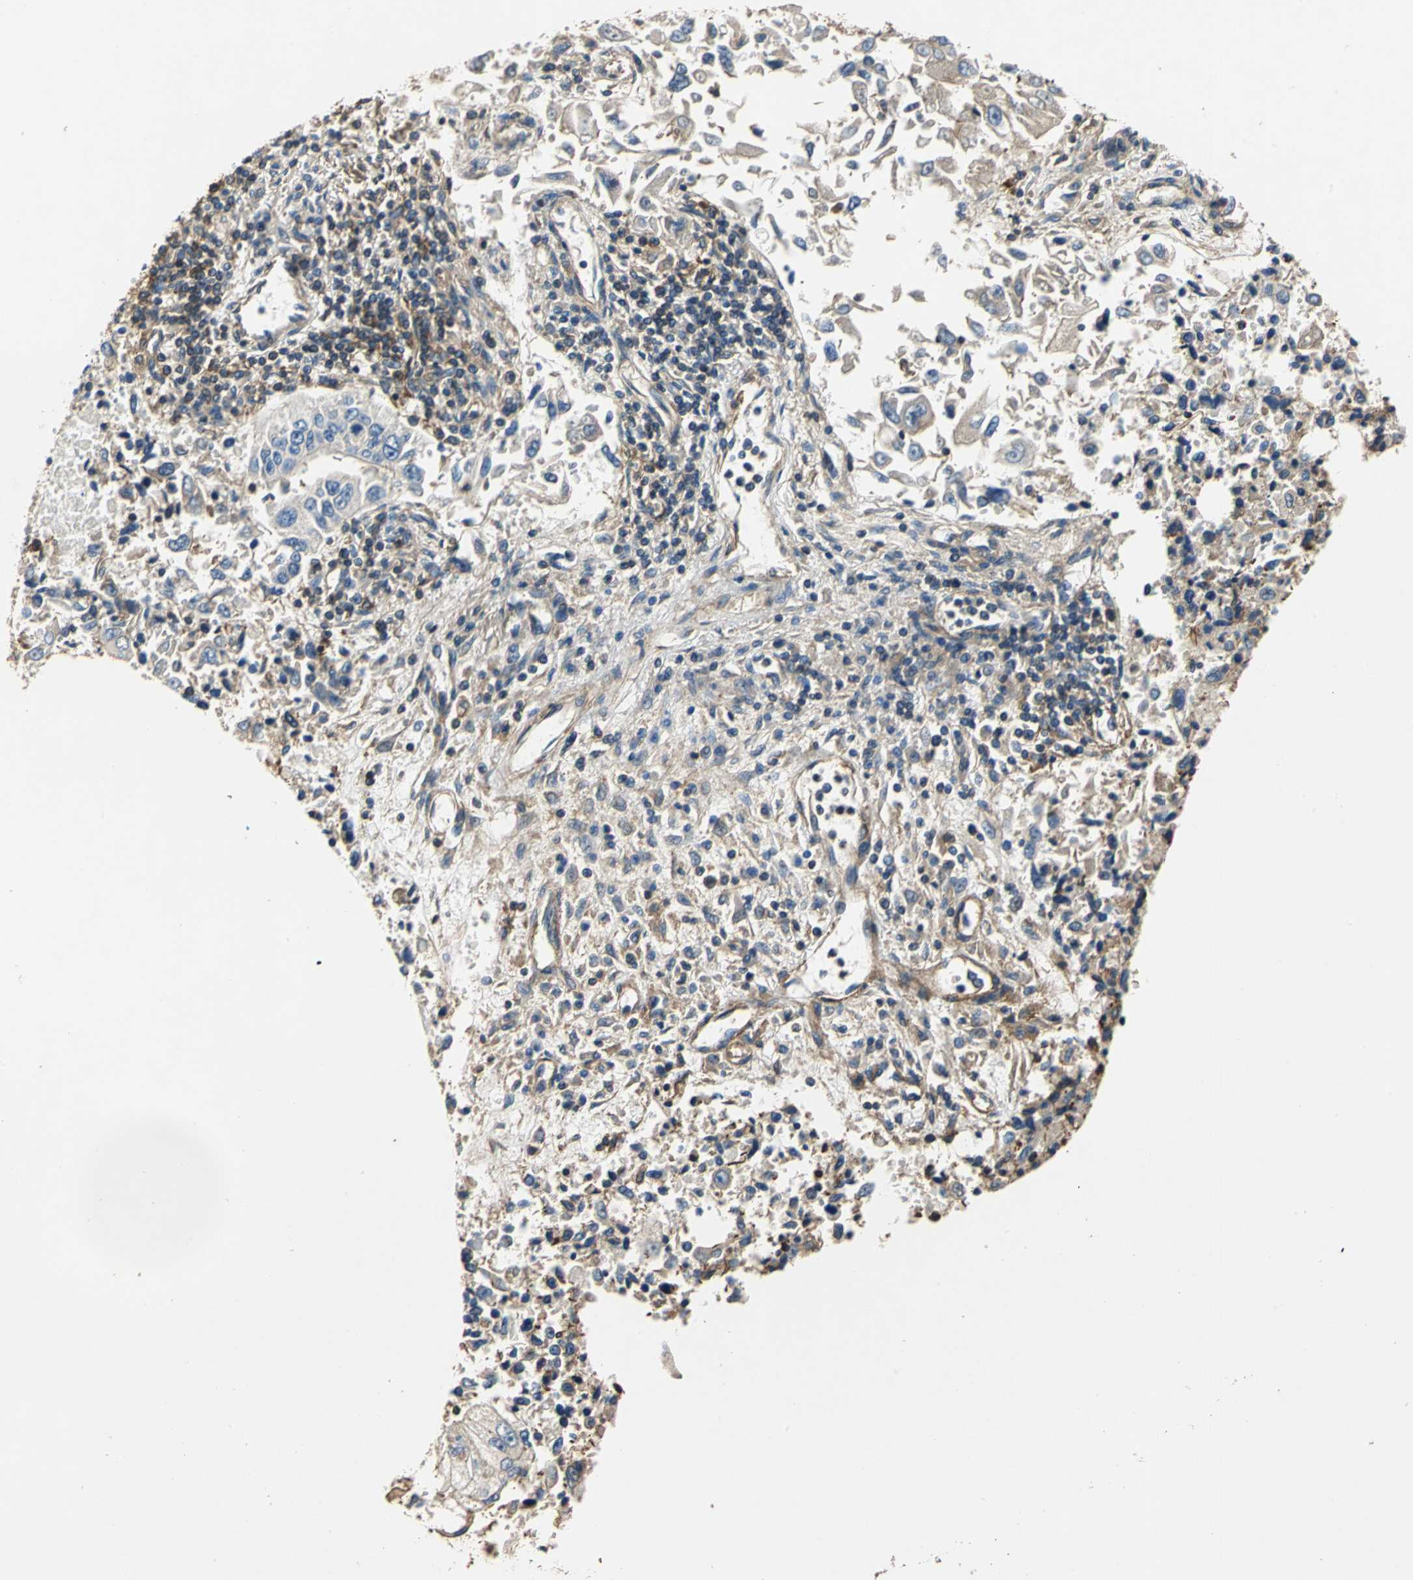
{"staining": {"intensity": "negative", "quantity": "none", "location": "none"}, "tissue": "lung cancer", "cell_type": "Tumor cells", "image_type": "cancer", "snomed": [{"axis": "morphology", "description": "Adenocarcinoma, NOS"}, {"axis": "topography", "description": "Lung"}], "caption": "IHC histopathology image of neoplastic tissue: human lung adenocarcinoma stained with DAB reveals no significant protein expression in tumor cells. (Immunohistochemistry, brightfield microscopy, high magnification).", "gene": "DDX3Y", "patient": {"sex": "male", "age": 84}}